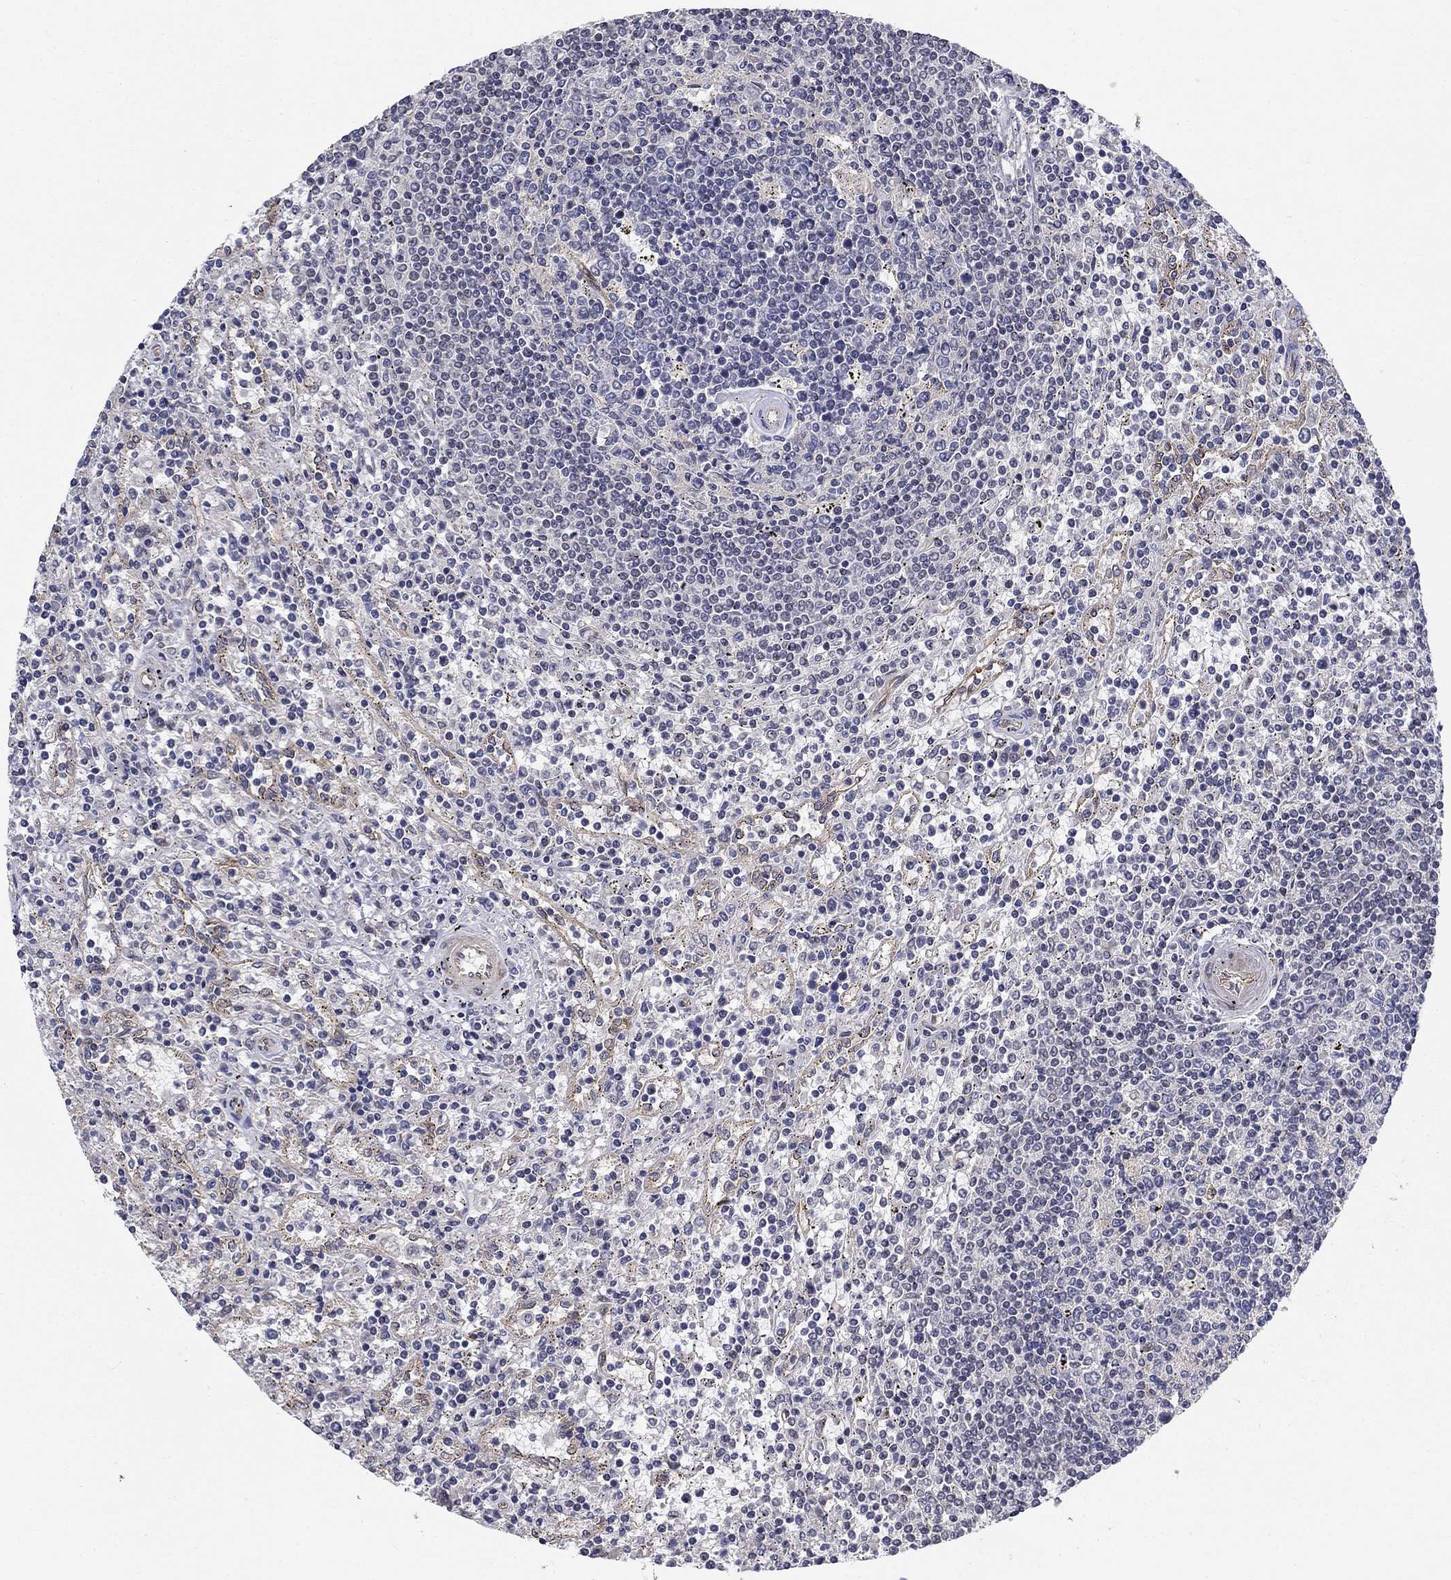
{"staining": {"intensity": "negative", "quantity": "none", "location": "none"}, "tissue": "lymphoma", "cell_type": "Tumor cells", "image_type": "cancer", "snomed": [{"axis": "morphology", "description": "Malignant lymphoma, non-Hodgkin's type, Low grade"}, {"axis": "topography", "description": "Spleen"}], "caption": "Immunohistochemistry micrograph of neoplastic tissue: human lymphoma stained with DAB (3,3'-diaminobenzidine) displays no significant protein staining in tumor cells. Brightfield microscopy of IHC stained with DAB (brown) and hematoxylin (blue), captured at high magnification.", "gene": "SYNC", "patient": {"sex": "male", "age": 62}}